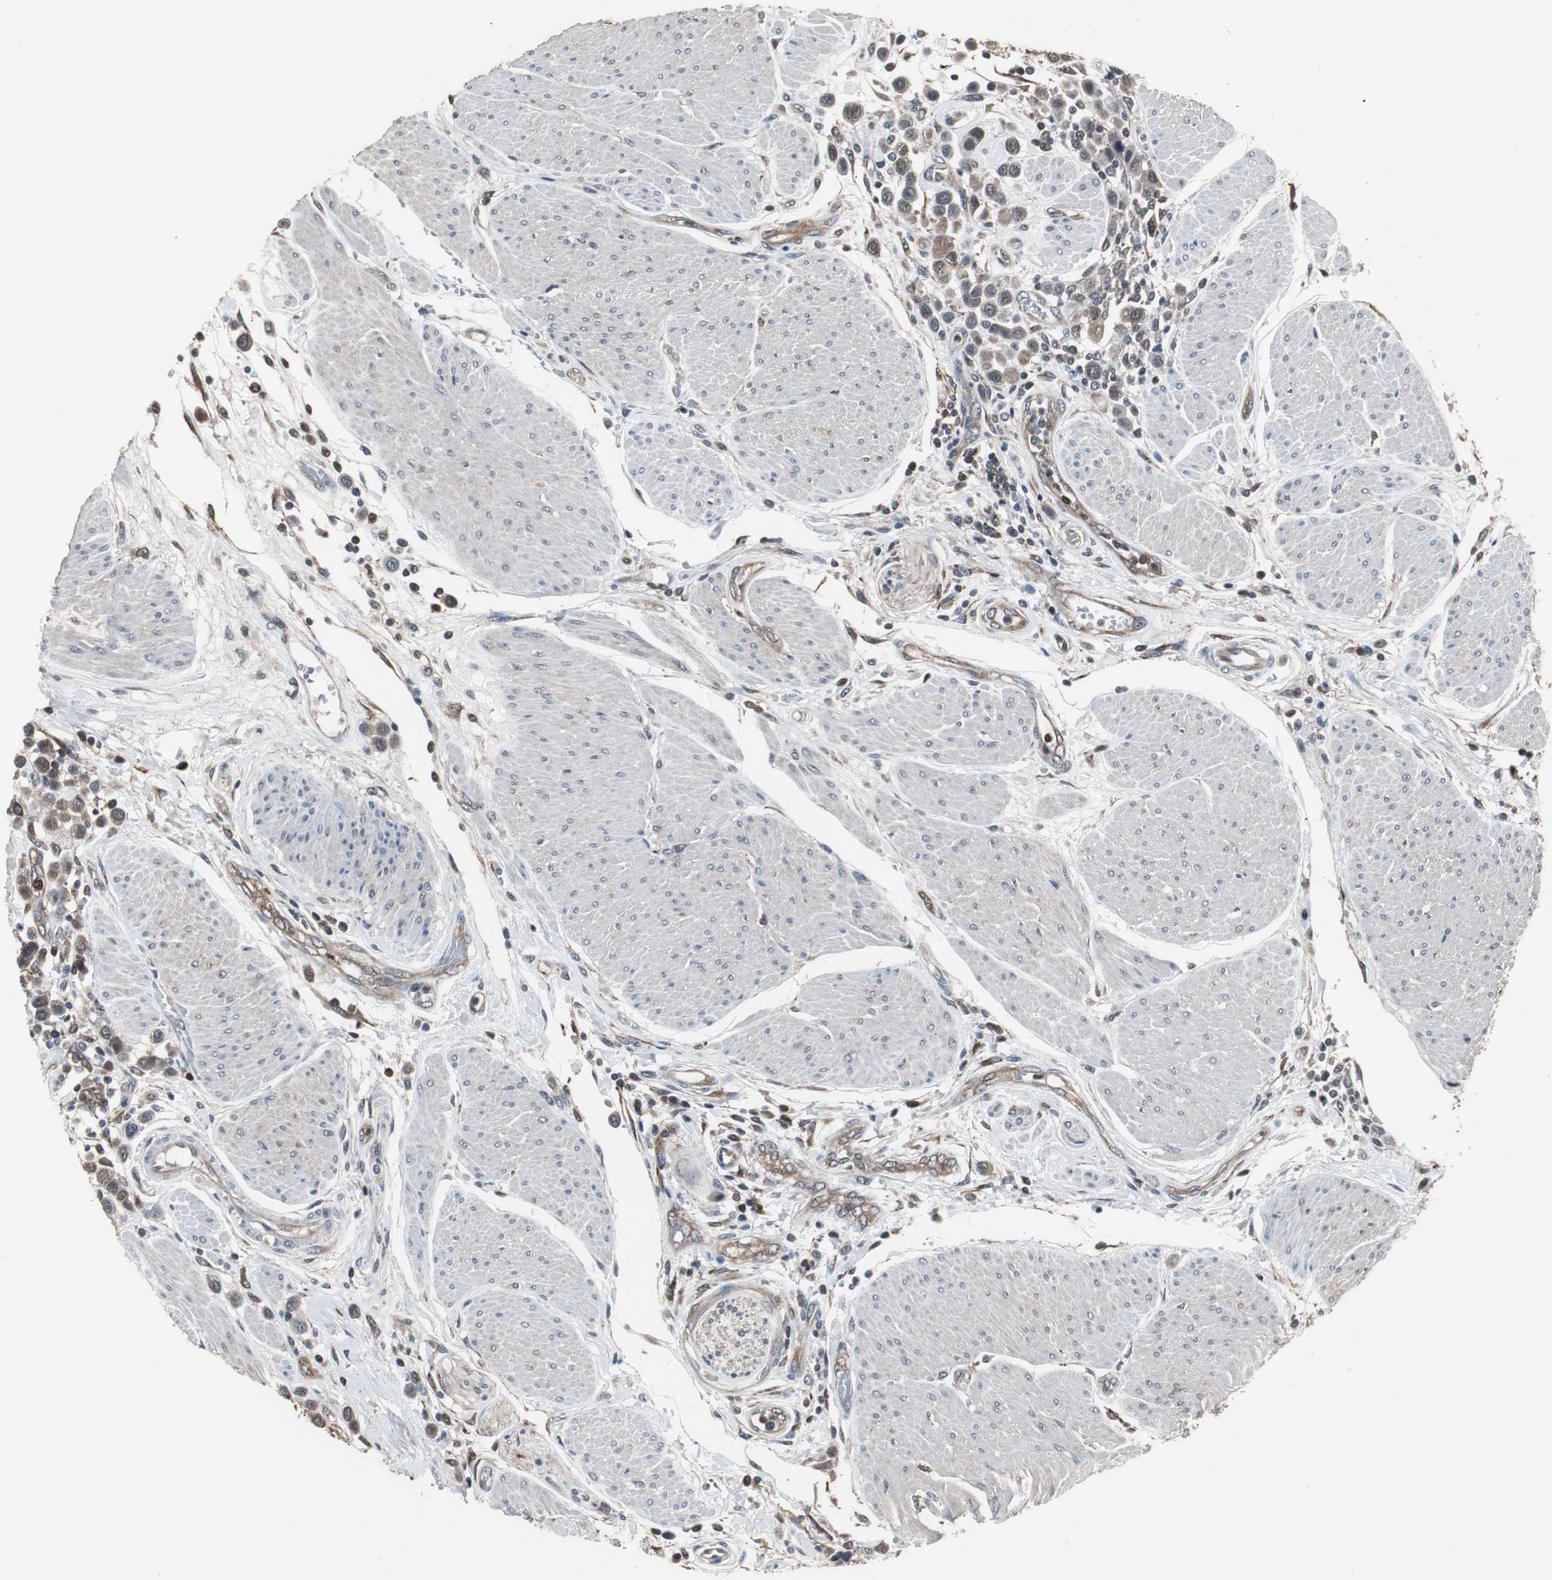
{"staining": {"intensity": "weak", "quantity": ">75%", "location": "cytoplasmic/membranous"}, "tissue": "urothelial cancer", "cell_type": "Tumor cells", "image_type": "cancer", "snomed": [{"axis": "morphology", "description": "Urothelial carcinoma, High grade"}, {"axis": "topography", "description": "Urinary bladder"}], "caption": "Immunohistochemical staining of urothelial cancer reveals weak cytoplasmic/membranous protein expression in about >75% of tumor cells. The protein of interest is shown in brown color, while the nuclei are stained blue.", "gene": "ZSCAN22", "patient": {"sex": "male", "age": 50}}